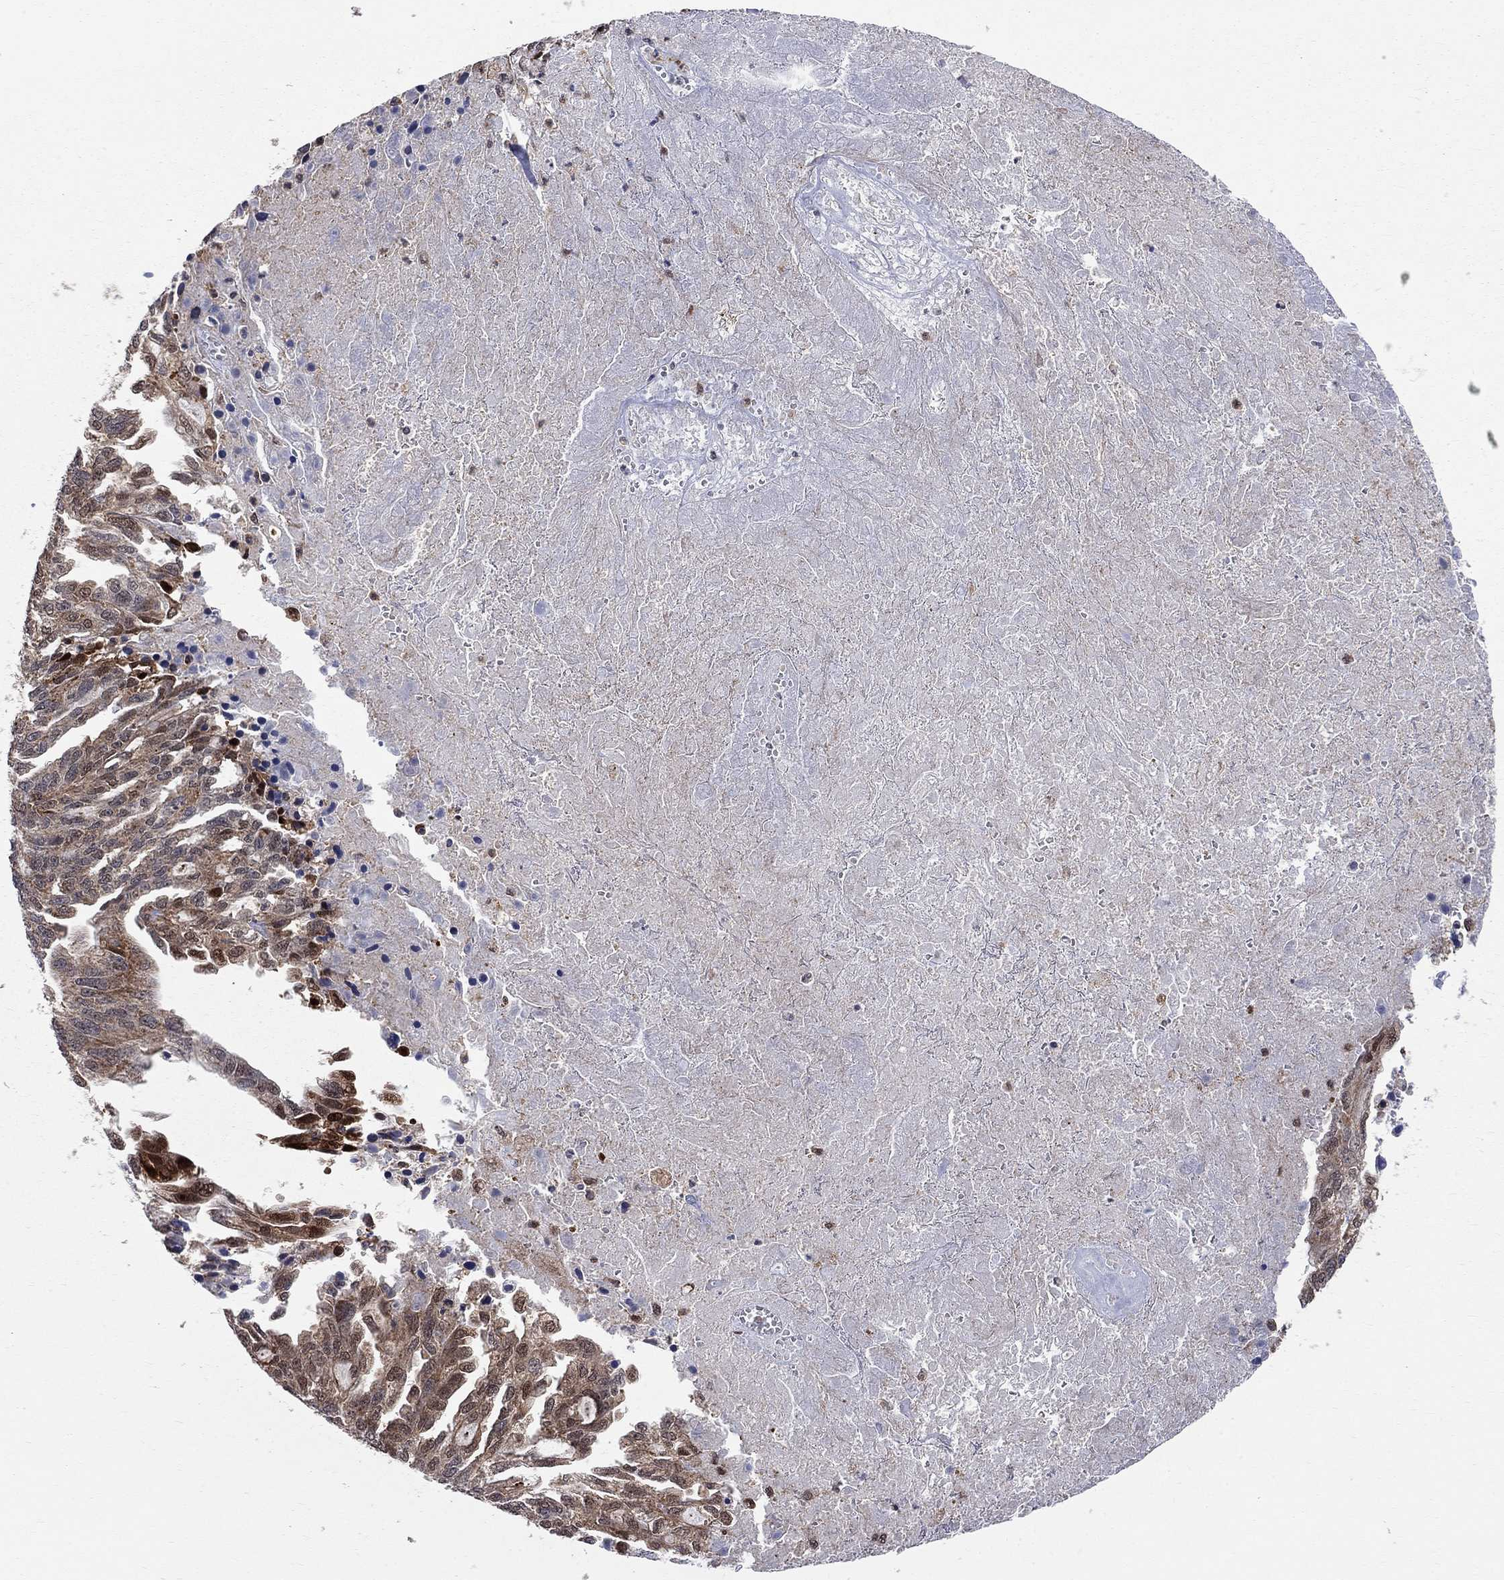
{"staining": {"intensity": "moderate", "quantity": "<25%", "location": "cytoplasmic/membranous"}, "tissue": "ovarian cancer", "cell_type": "Tumor cells", "image_type": "cancer", "snomed": [{"axis": "morphology", "description": "Cystadenocarcinoma, serous, NOS"}, {"axis": "topography", "description": "Ovary"}], "caption": "An immunohistochemistry (IHC) histopathology image of tumor tissue is shown. Protein staining in brown labels moderate cytoplasmic/membranous positivity in serous cystadenocarcinoma (ovarian) within tumor cells. (Stains: DAB (3,3'-diaminobenzidine) in brown, nuclei in blue, Microscopy: brightfield microscopy at high magnification).", "gene": "ELOB", "patient": {"sex": "female", "age": 51}}